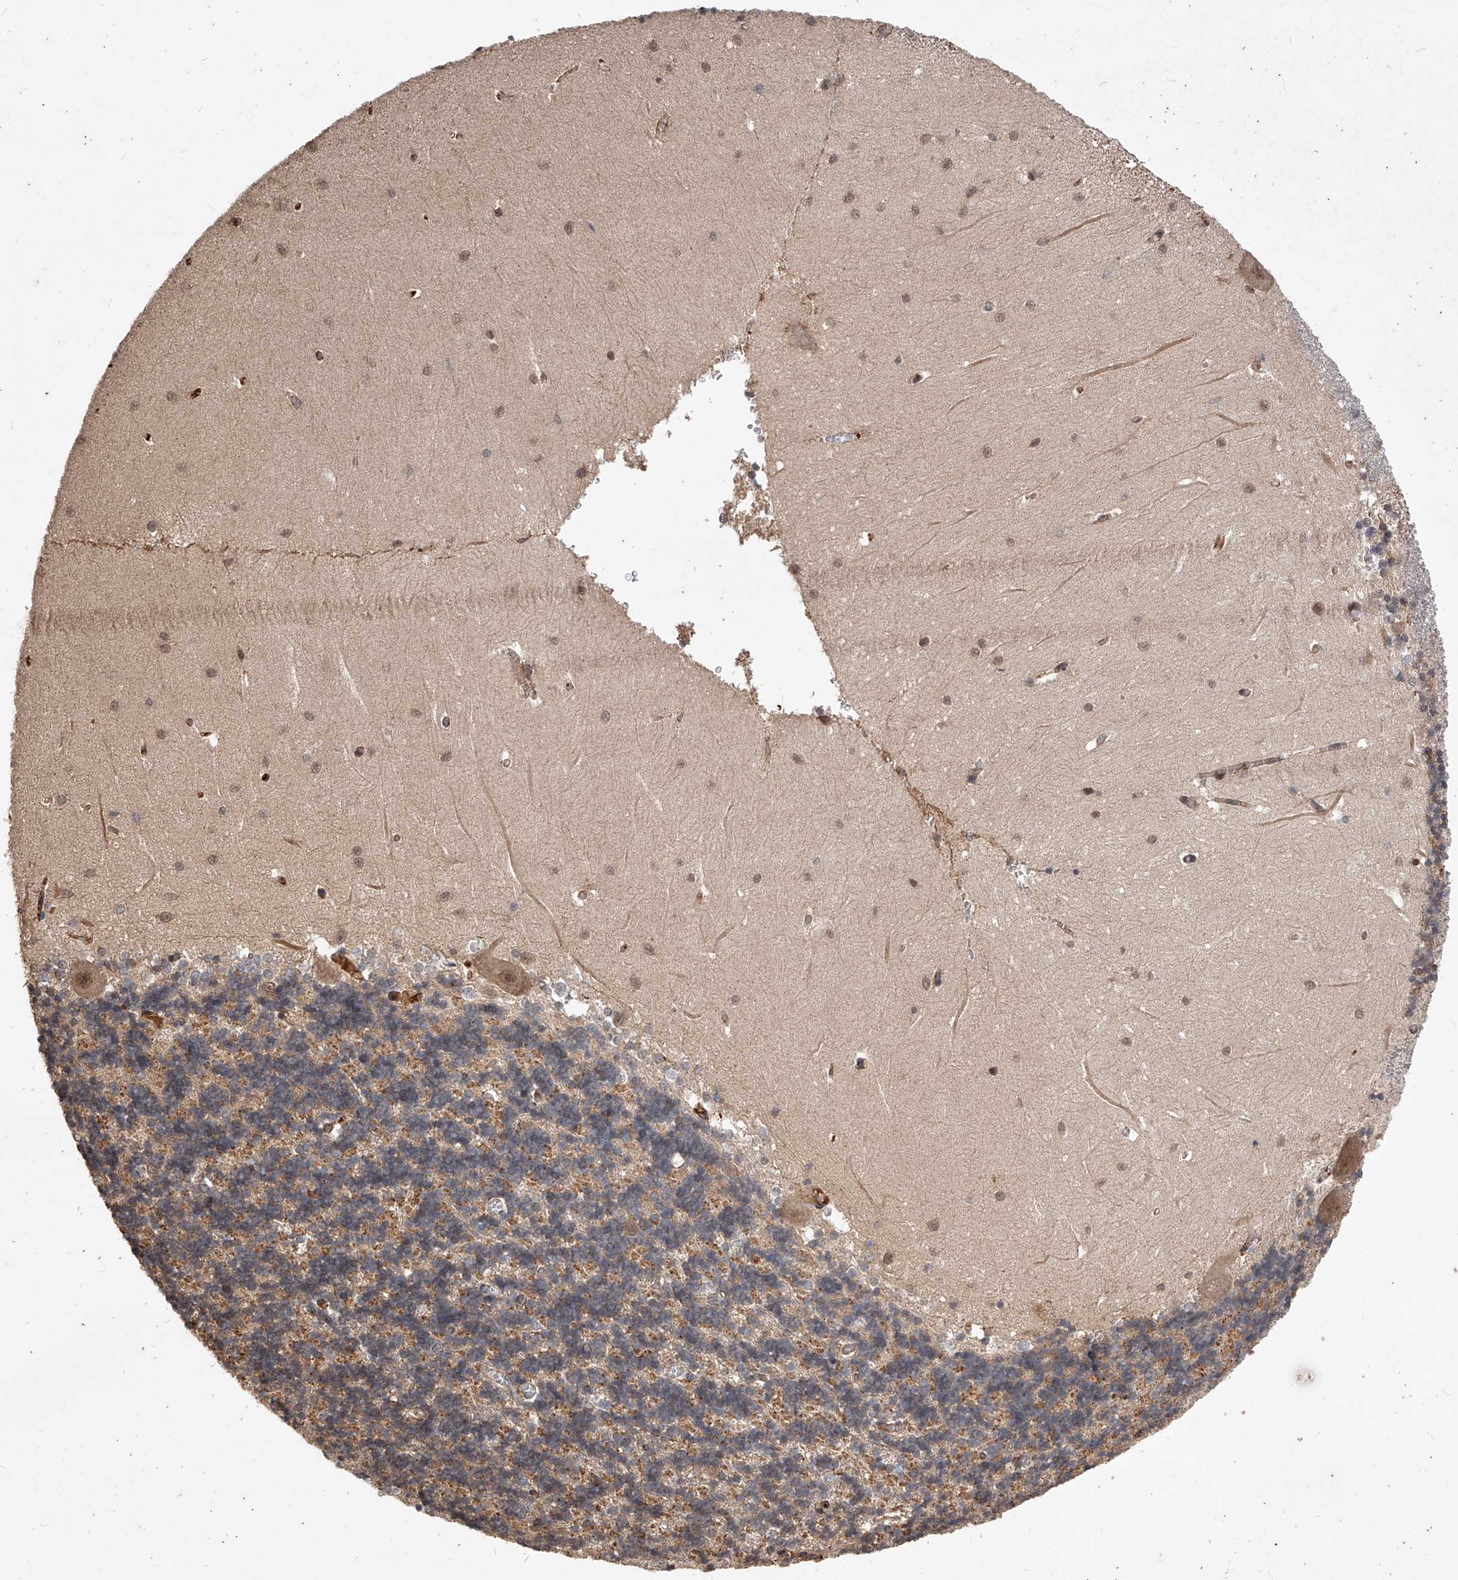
{"staining": {"intensity": "moderate", "quantity": "25%-75%", "location": "cytoplasmic/membranous"}, "tissue": "cerebellum", "cell_type": "Cells in granular layer", "image_type": "normal", "snomed": [{"axis": "morphology", "description": "Normal tissue, NOS"}, {"axis": "topography", "description": "Cerebellum"}], "caption": "A high-resolution image shows IHC staining of normal cerebellum, which displays moderate cytoplasmic/membranous staining in approximately 25%-75% of cells in granular layer.", "gene": "CFAP410", "patient": {"sex": "male", "age": 37}}